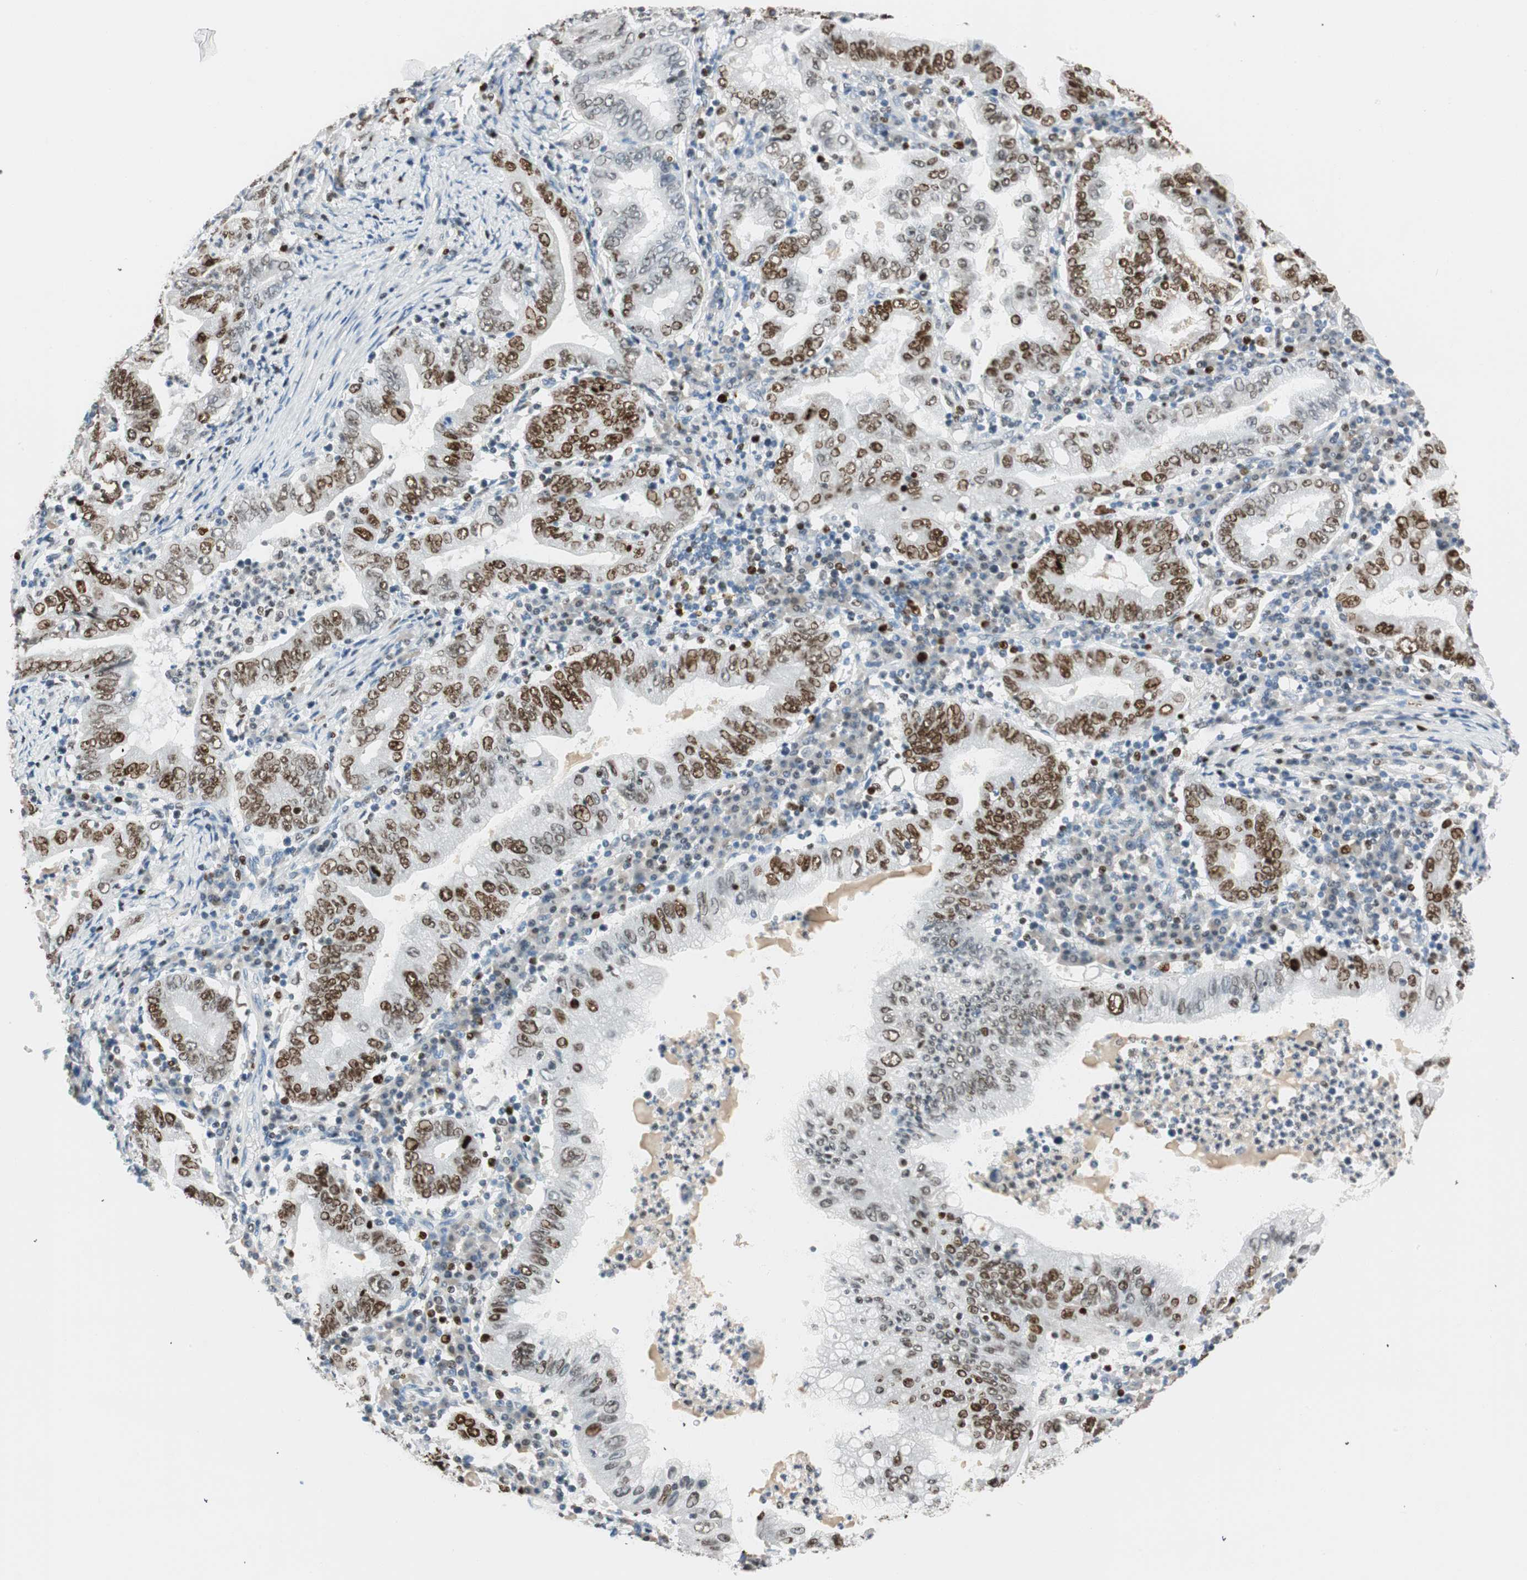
{"staining": {"intensity": "moderate", "quantity": "25%-75%", "location": "nuclear"}, "tissue": "stomach cancer", "cell_type": "Tumor cells", "image_type": "cancer", "snomed": [{"axis": "morphology", "description": "Normal tissue, NOS"}, {"axis": "morphology", "description": "Adenocarcinoma, NOS"}, {"axis": "topography", "description": "Esophagus"}, {"axis": "topography", "description": "Stomach, upper"}, {"axis": "topography", "description": "Peripheral nerve tissue"}], "caption": "Brown immunohistochemical staining in stomach adenocarcinoma demonstrates moderate nuclear expression in approximately 25%-75% of tumor cells. The protein is stained brown, and the nuclei are stained in blue (DAB IHC with brightfield microscopy, high magnification).", "gene": "EZH2", "patient": {"sex": "male", "age": 62}}